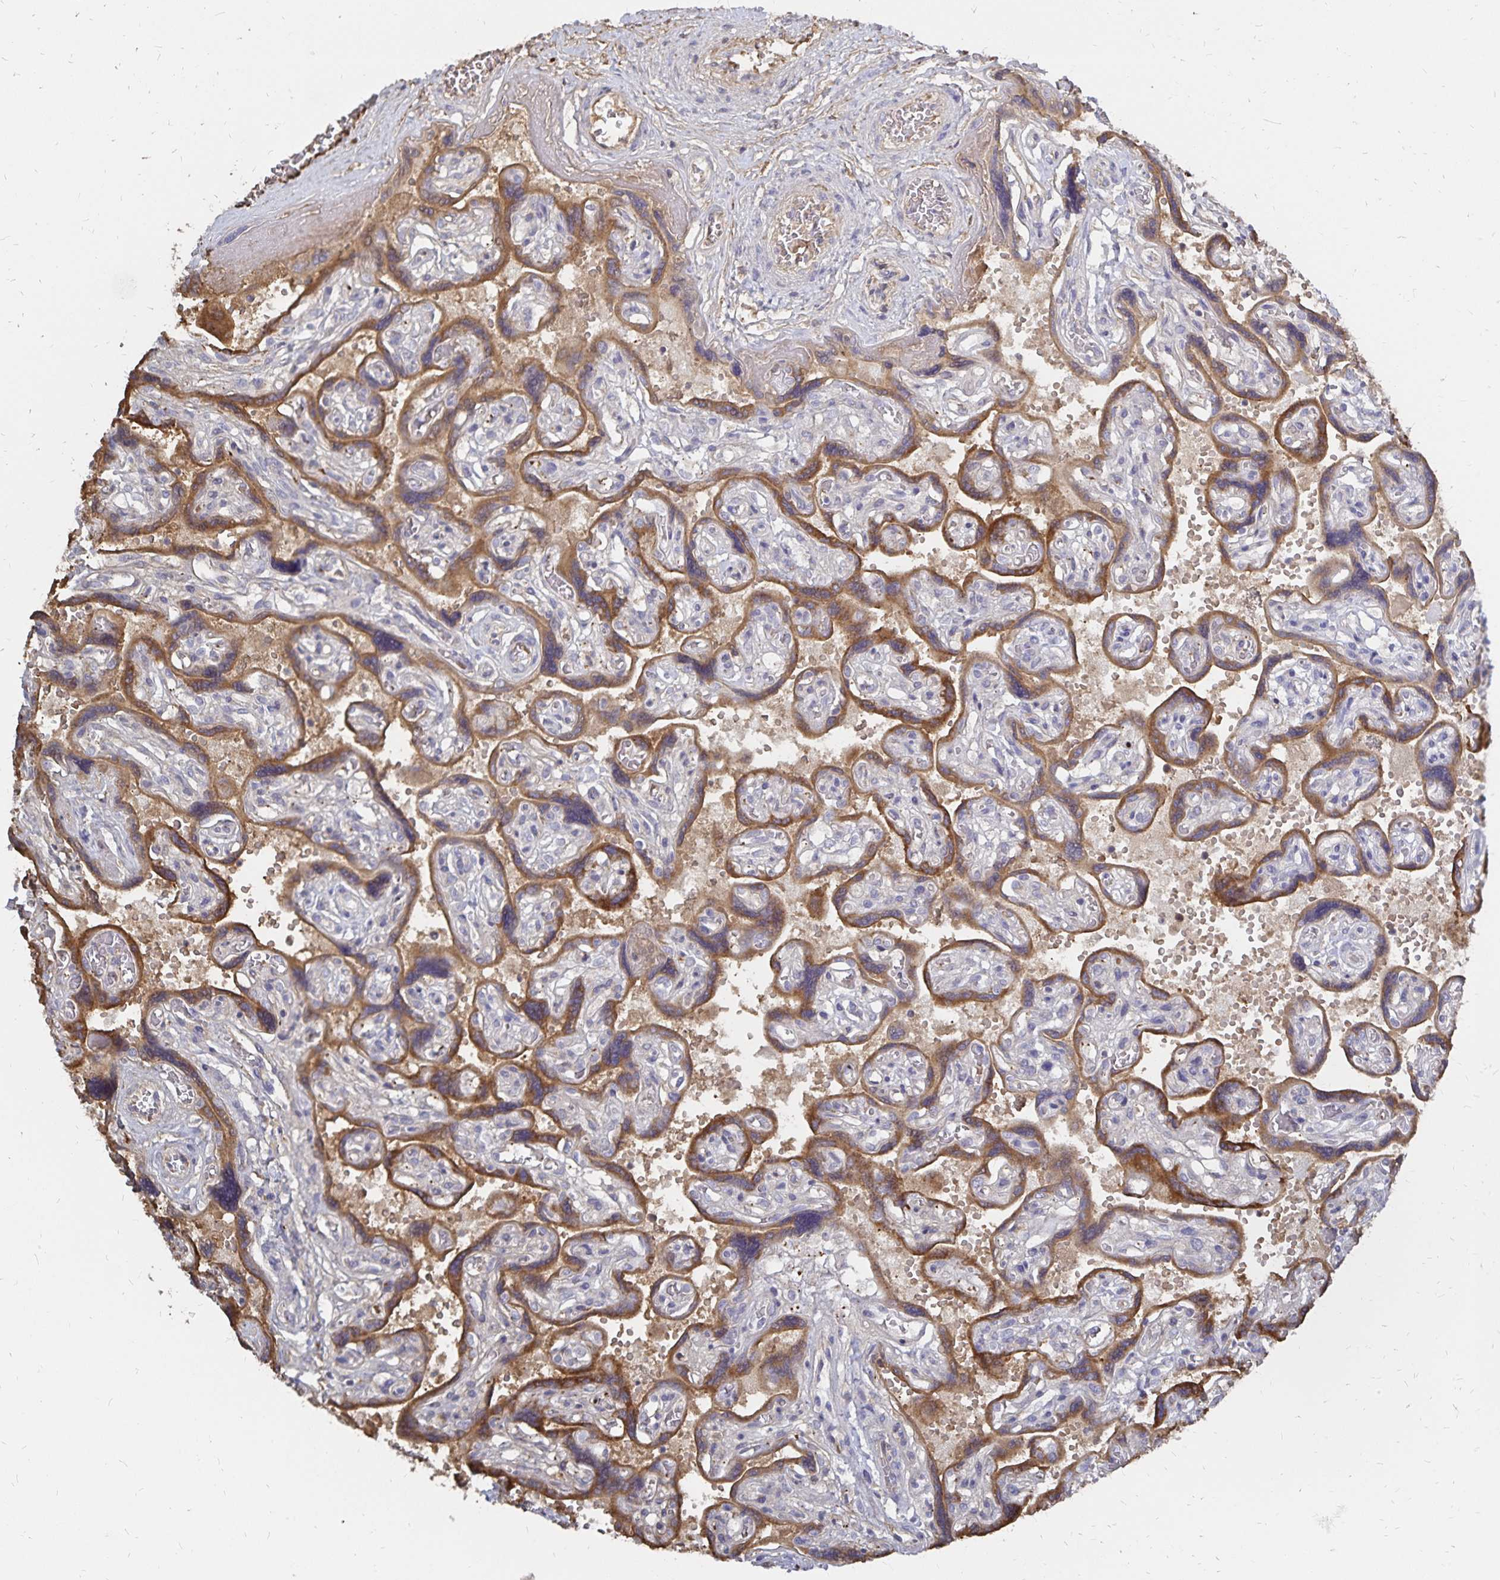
{"staining": {"intensity": "negative", "quantity": "none", "location": "none"}, "tissue": "placenta", "cell_type": "Decidual cells", "image_type": "normal", "snomed": [{"axis": "morphology", "description": "Normal tissue, NOS"}, {"axis": "topography", "description": "Placenta"}], "caption": "A high-resolution histopathology image shows immunohistochemistry staining of unremarkable placenta, which exhibits no significant staining in decidual cells.", "gene": "KISS1", "patient": {"sex": "female", "age": 32}}